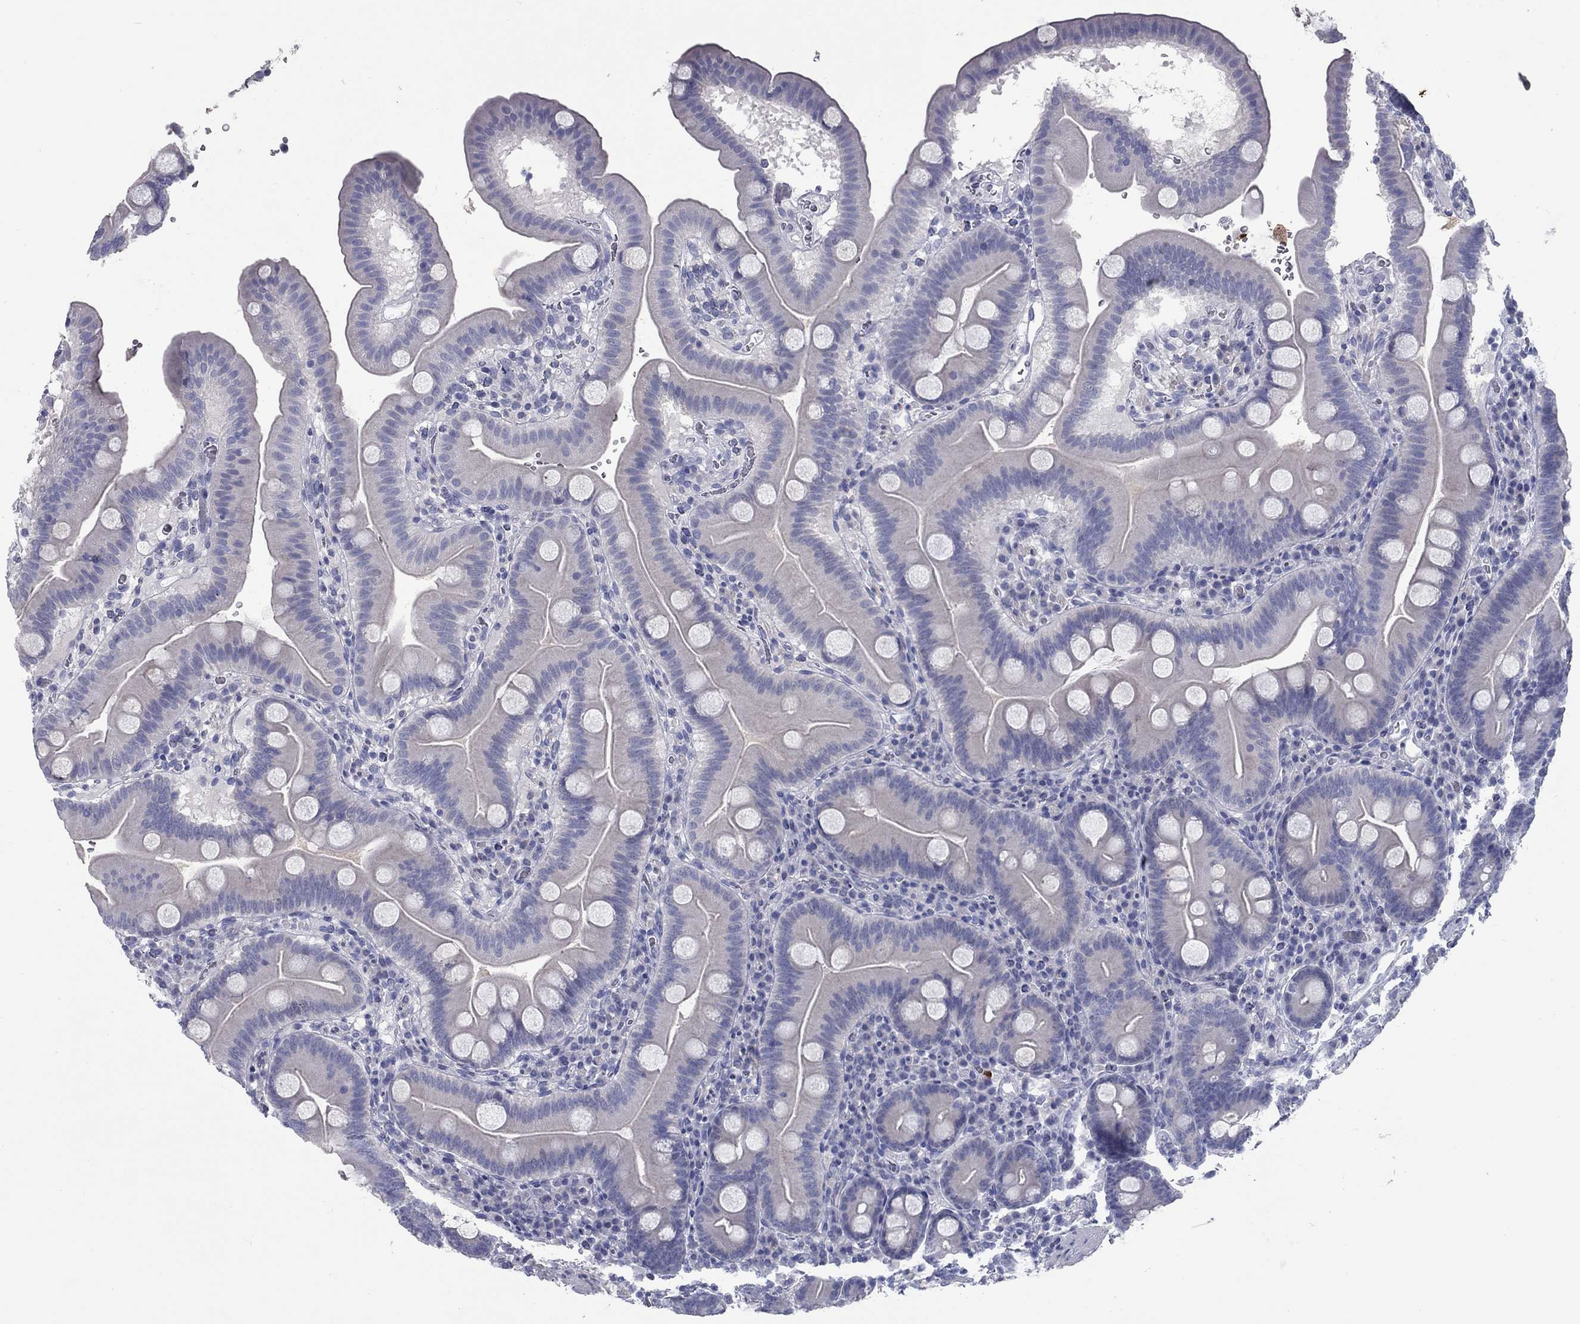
{"staining": {"intensity": "negative", "quantity": "none", "location": "none"}, "tissue": "duodenum", "cell_type": "Glandular cells", "image_type": "normal", "snomed": [{"axis": "morphology", "description": "Normal tissue, NOS"}, {"axis": "topography", "description": "Duodenum"}], "caption": "Immunohistochemistry (IHC) photomicrograph of unremarkable duodenum: human duodenum stained with DAB (3,3'-diaminobenzidine) shows no significant protein staining in glandular cells.", "gene": "KIRREL2", "patient": {"sex": "male", "age": 59}}